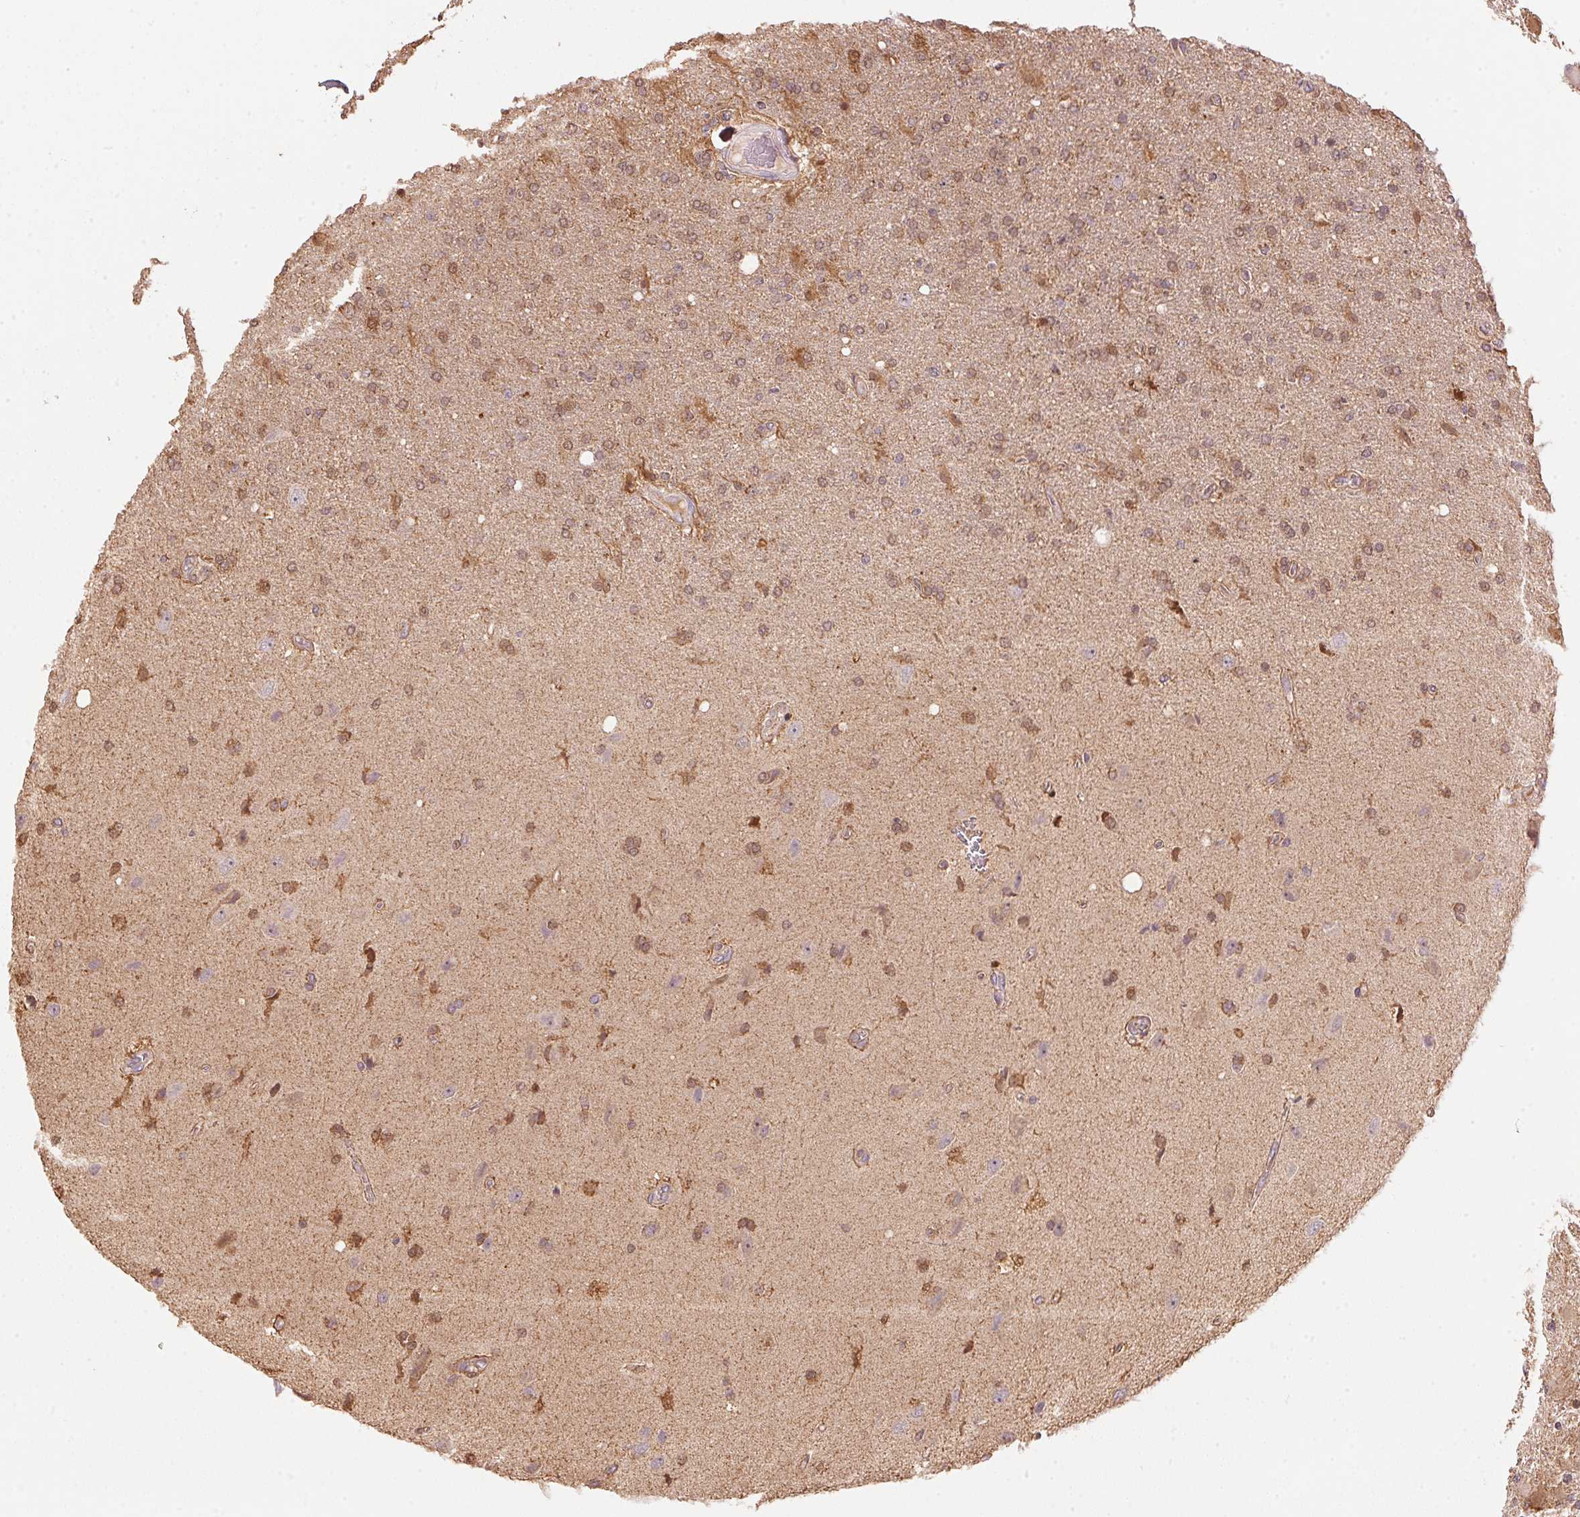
{"staining": {"intensity": "moderate", "quantity": "25%-75%", "location": "cytoplasmic/membranous"}, "tissue": "glioma", "cell_type": "Tumor cells", "image_type": "cancer", "snomed": [{"axis": "morphology", "description": "Glioma, malignant, High grade"}, {"axis": "topography", "description": "Cerebral cortex"}], "caption": "Immunohistochemistry image of neoplastic tissue: glioma stained using immunohistochemistry exhibits medium levels of moderate protein expression localized specifically in the cytoplasmic/membranous of tumor cells, appearing as a cytoplasmic/membranous brown color.", "gene": "ARHGAP6", "patient": {"sex": "male", "age": 70}}